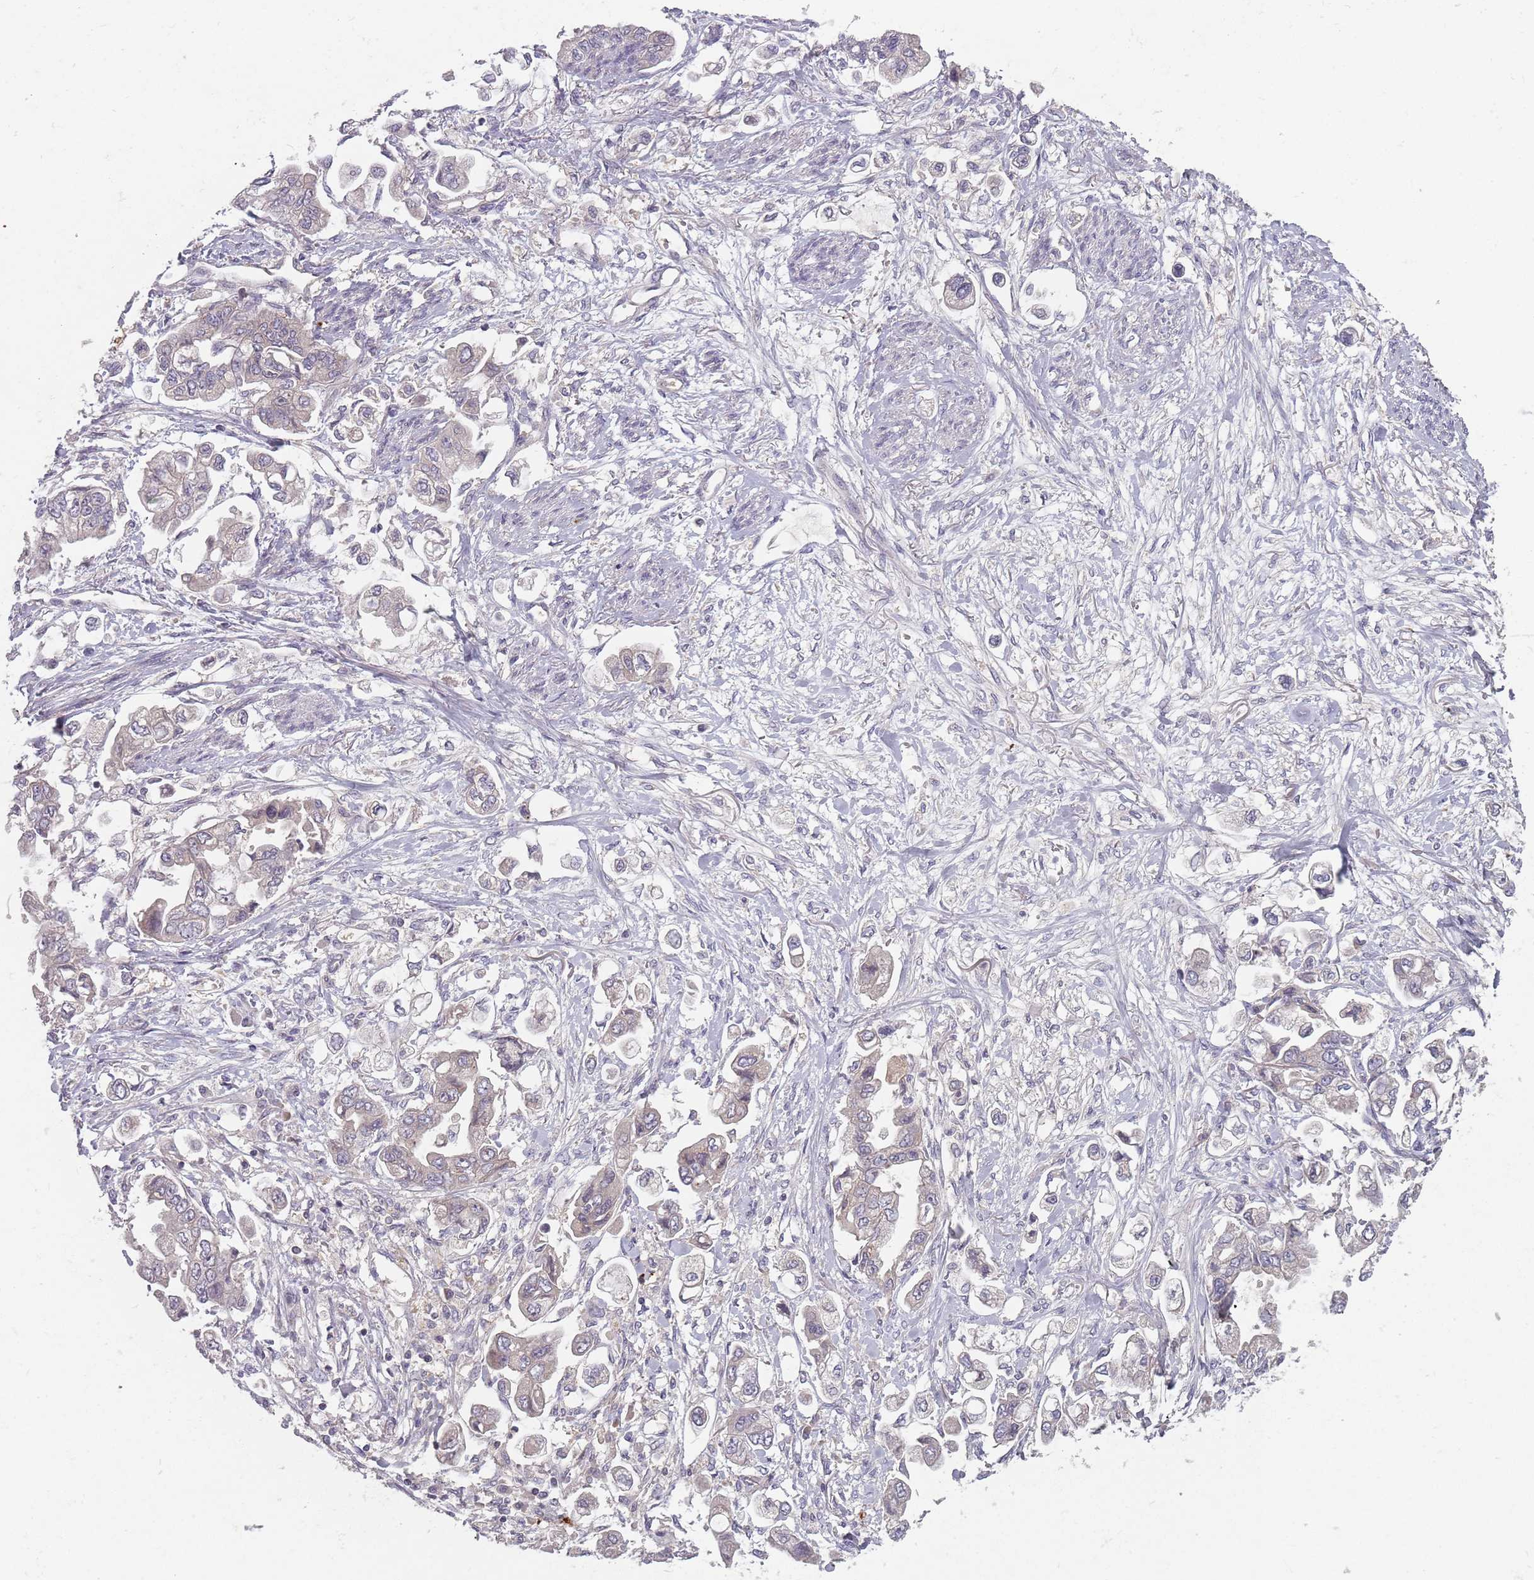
{"staining": {"intensity": "negative", "quantity": "none", "location": "none"}, "tissue": "stomach cancer", "cell_type": "Tumor cells", "image_type": "cancer", "snomed": [{"axis": "morphology", "description": "Adenocarcinoma, NOS"}, {"axis": "topography", "description": "Stomach"}], "caption": "The image displays no staining of tumor cells in stomach cancer. Nuclei are stained in blue.", "gene": "ASB13", "patient": {"sex": "male", "age": 62}}